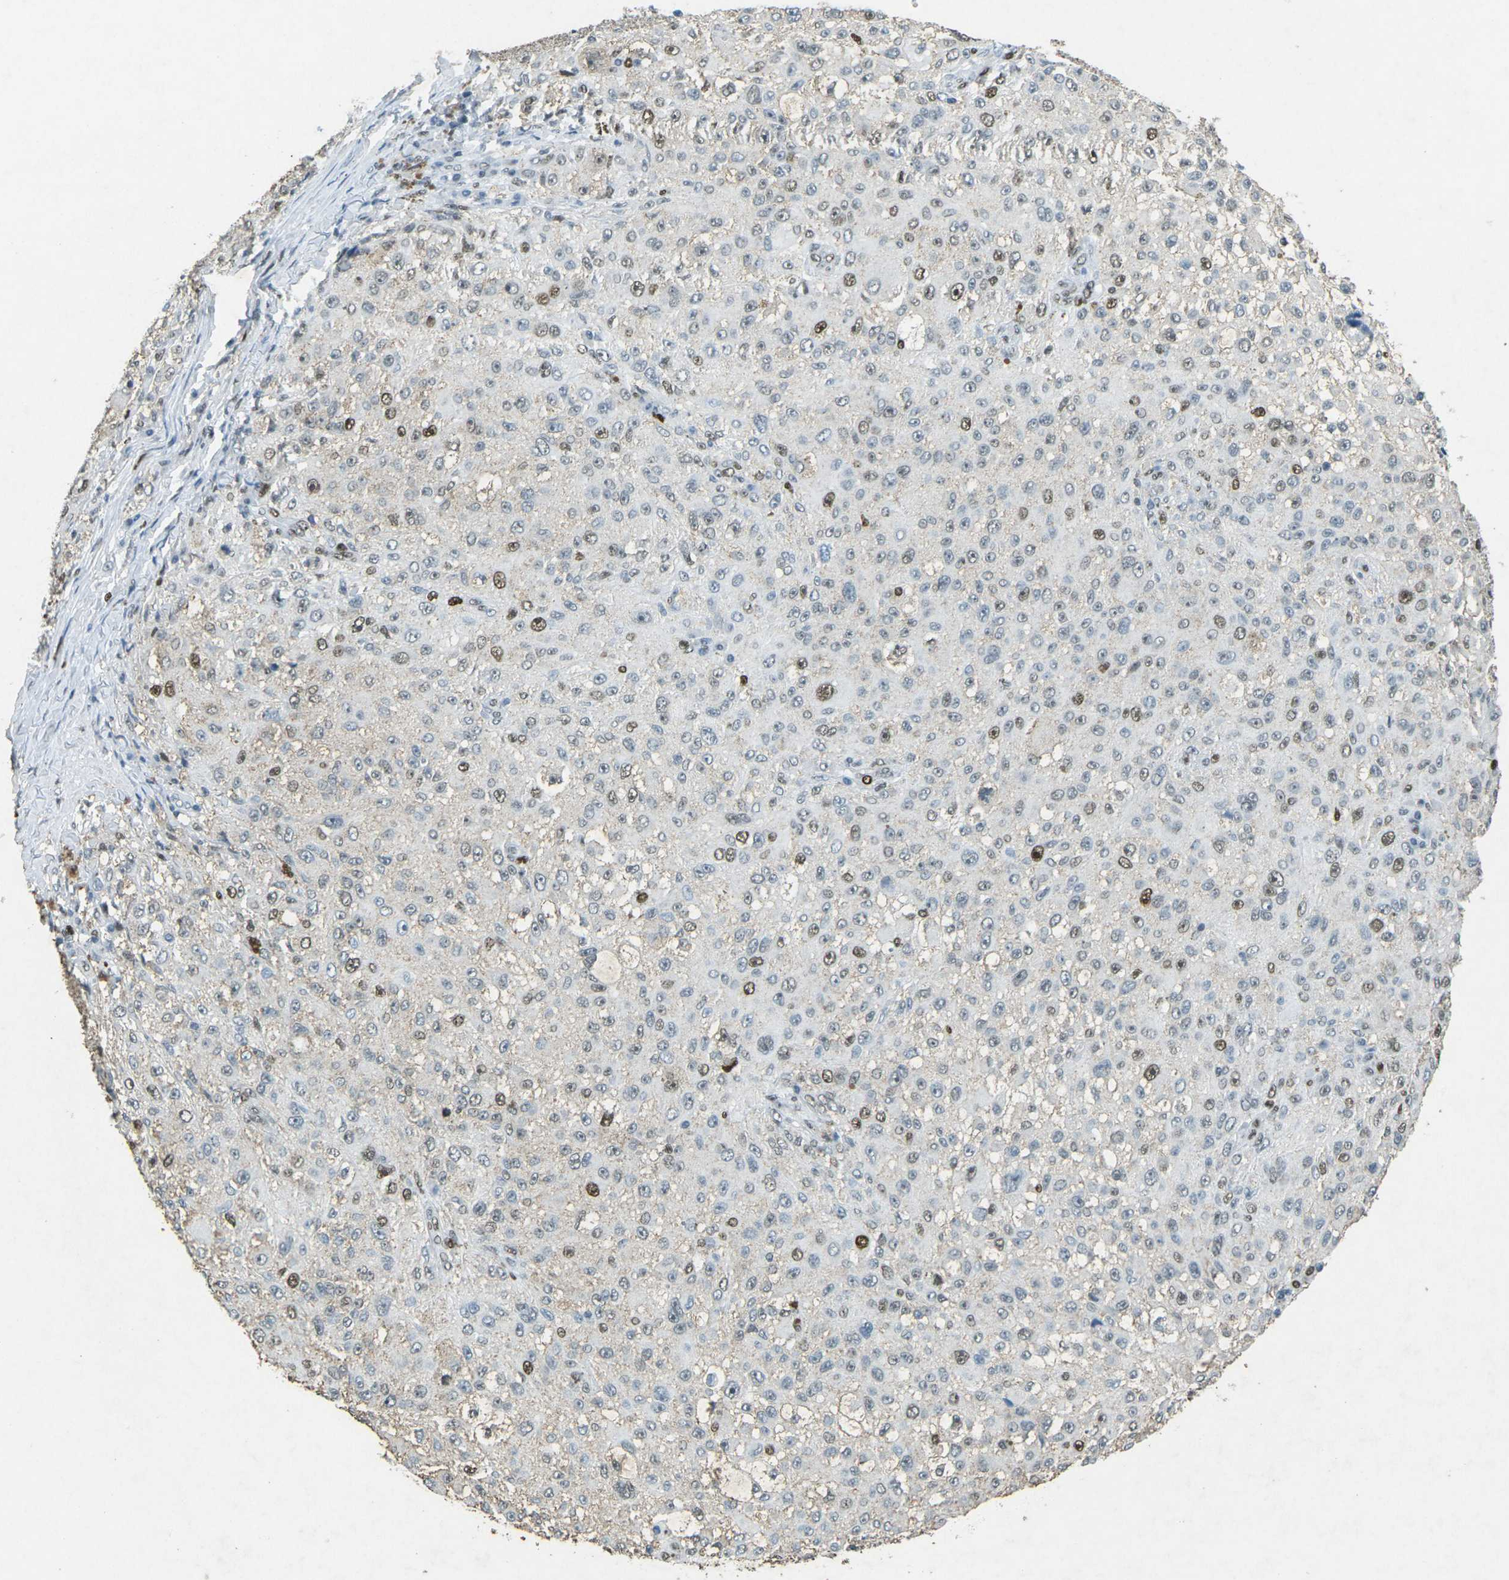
{"staining": {"intensity": "moderate", "quantity": "25%-75%", "location": "nuclear"}, "tissue": "melanoma", "cell_type": "Tumor cells", "image_type": "cancer", "snomed": [{"axis": "morphology", "description": "Necrosis, NOS"}, {"axis": "morphology", "description": "Malignant melanoma, NOS"}, {"axis": "topography", "description": "Skin"}], "caption": "Brown immunohistochemical staining in malignant melanoma shows moderate nuclear expression in about 25%-75% of tumor cells. (DAB (3,3'-diaminobenzidine) IHC with brightfield microscopy, high magnification).", "gene": "RB1", "patient": {"sex": "female", "age": 87}}